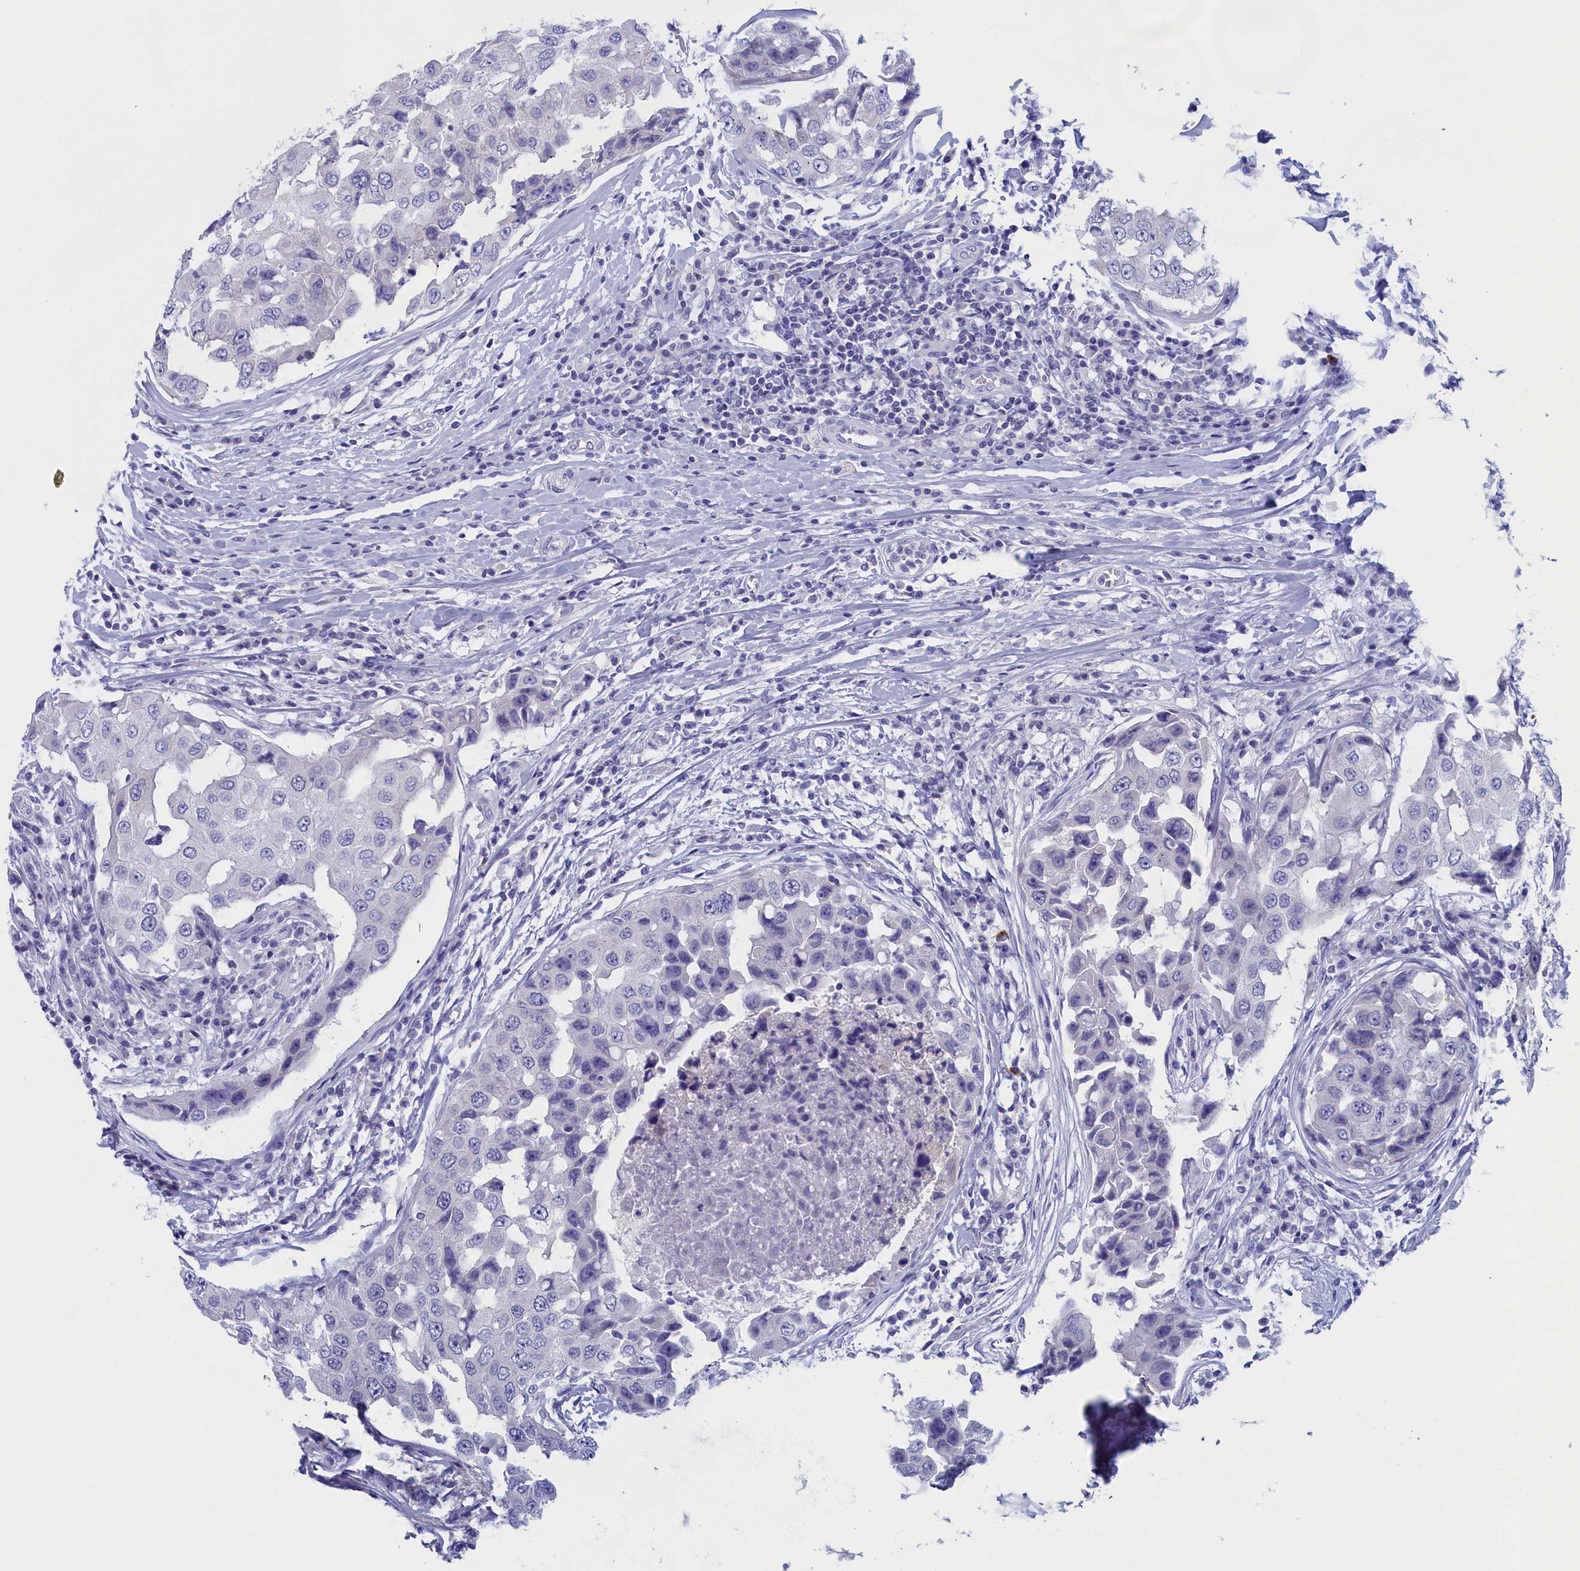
{"staining": {"intensity": "negative", "quantity": "none", "location": "none"}, "tissue": "breast cancer", "cell_type": "Tumor cells", "image_type": "cancer", "snomed": [{"axis": "morphology", "description": "Duct carcinoma"}, {"axis": "topography", "description": "Breast"}], "caption": "Micrograph shows no significant protein expression in tumor cells of intraductal carcinoma (breast).", "gene": "ANKRD2", "patient": {"sex": "female", "age": 27}}